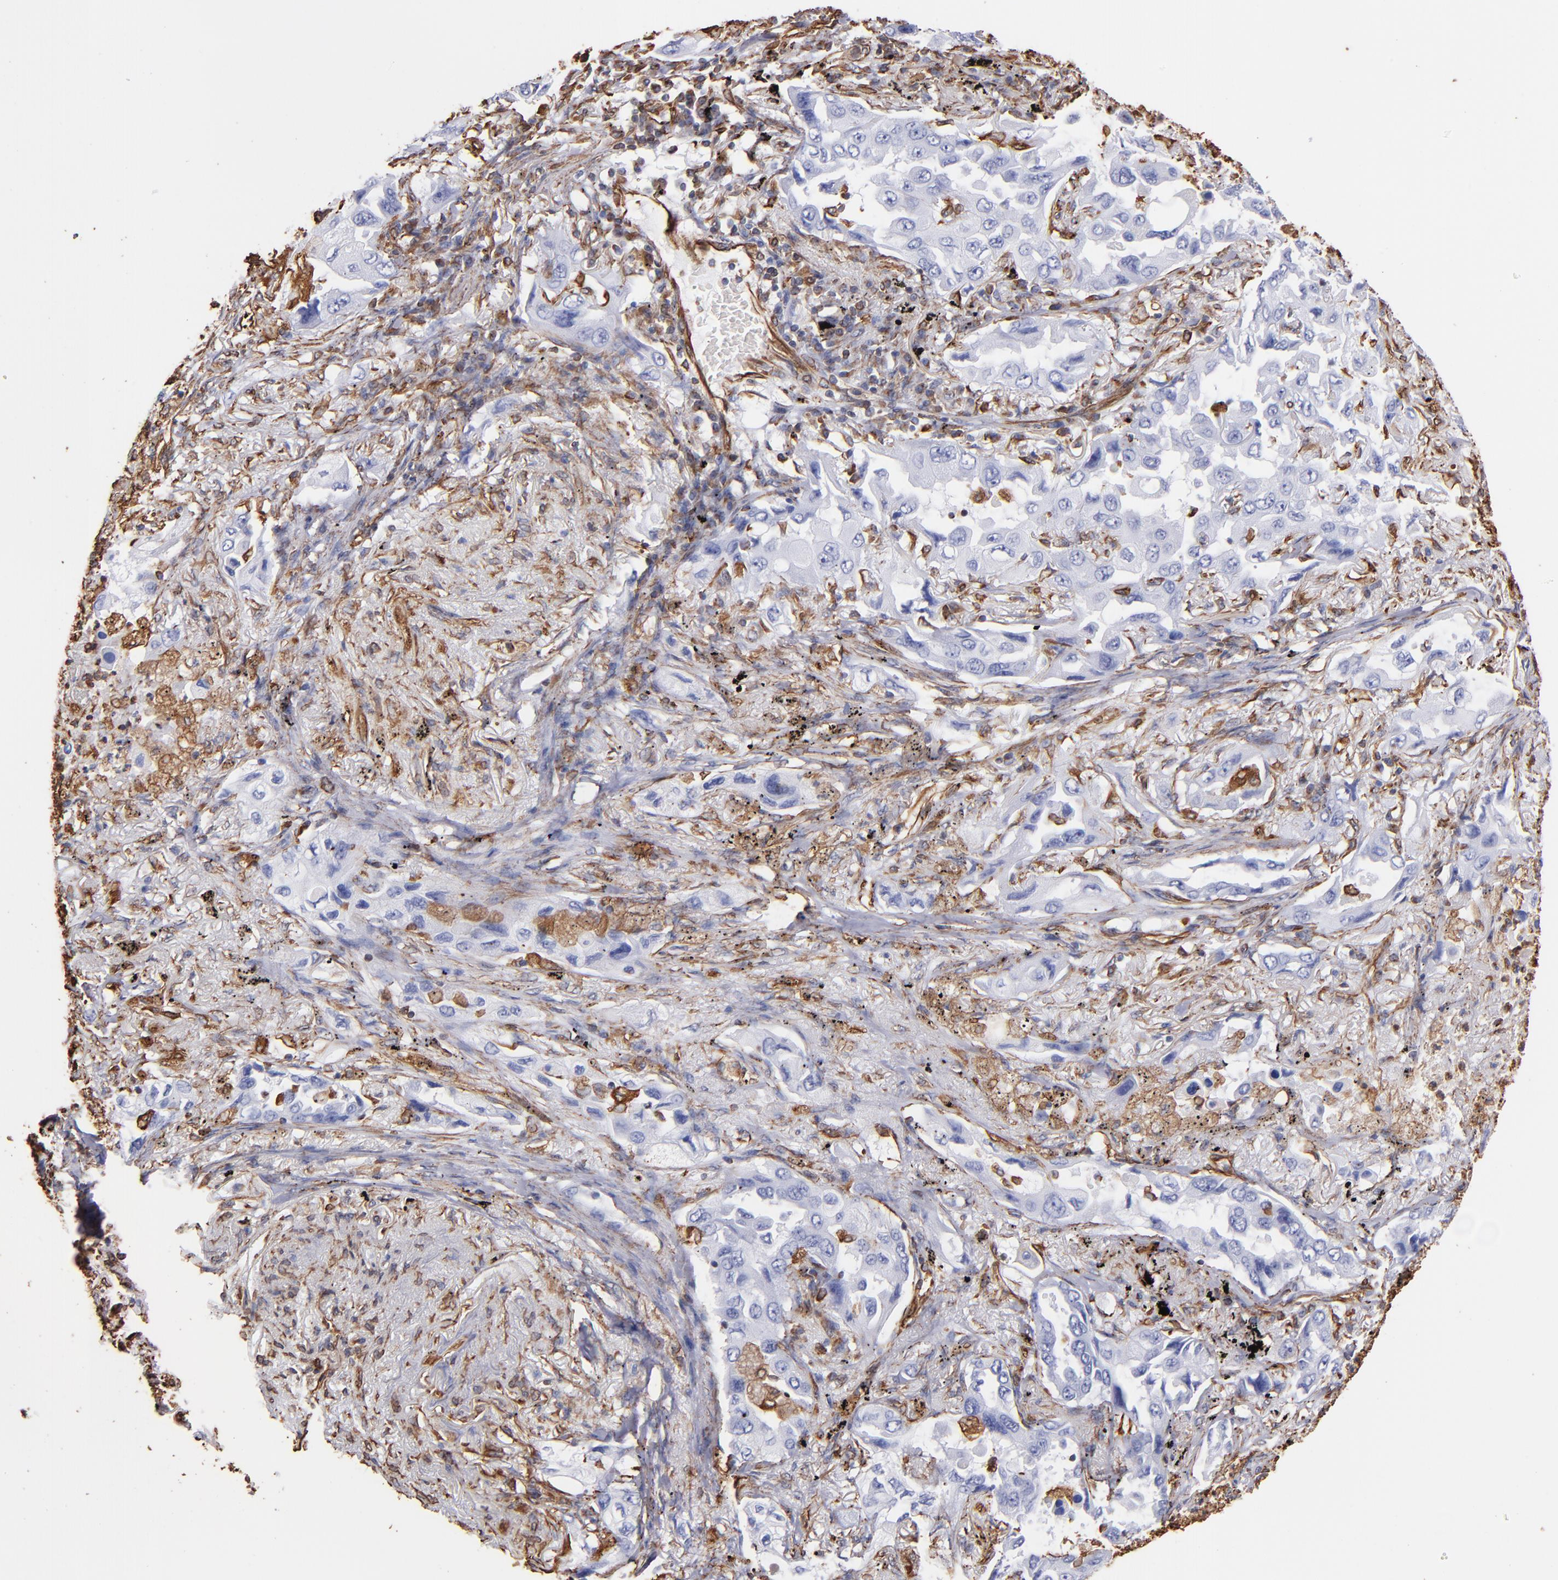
{"staining": {"intensity": "negative", "quantity": "none", "location": "none"}, "tissue": "lung cancer", "cell_type": "Tumor cells", "image_type": "cancer", "snomed": [{"axis": "morphology", "description": "Adenocarcinoma, NOS"}, {"axis": "topography", "description": "Lung"}], "caption": "Adenocarcinoma (lung) was stained to show a protein in brown. There is no significant positivity in tumor cells.", "gene": "VIM", "patient": {"sex": "female", "age": 65}}